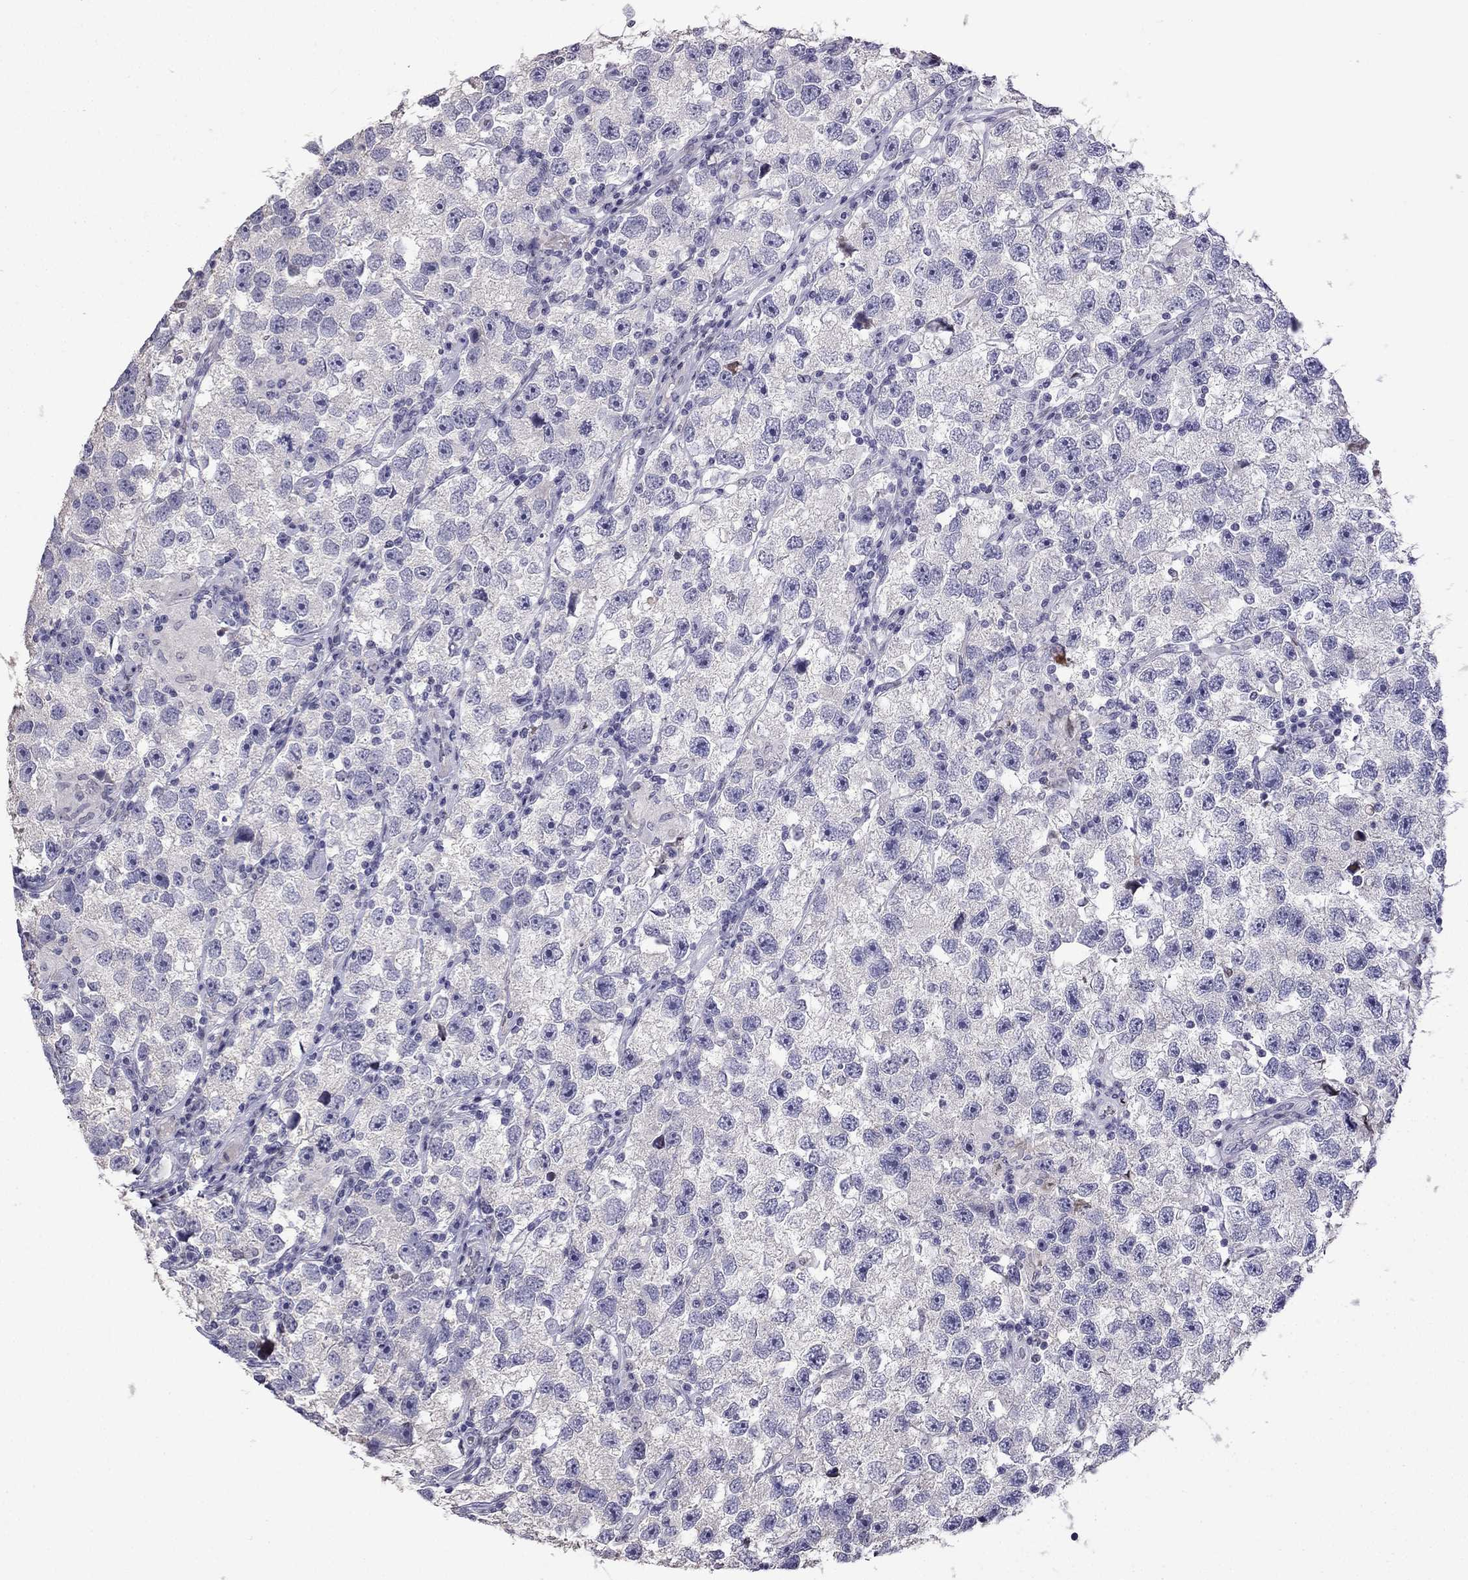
{"staining": {"intensity": "negative", "quantity": "none", "location": "none"}, "tissue": "testis cancer", "cell_type": "Tumor cells", "image_type": "cancer", "snomed": [{"axis": "morphology", "description": "Seminoma, NOS"}, {"axis": "topography", "description": "Testis"}], "caption": "Human testis seminoma stained for a protein using immunohistochemistry reveals no staining in tumor cells.", "gene": "CFAP70", "patient": {"sex": "male", "age": 26}}